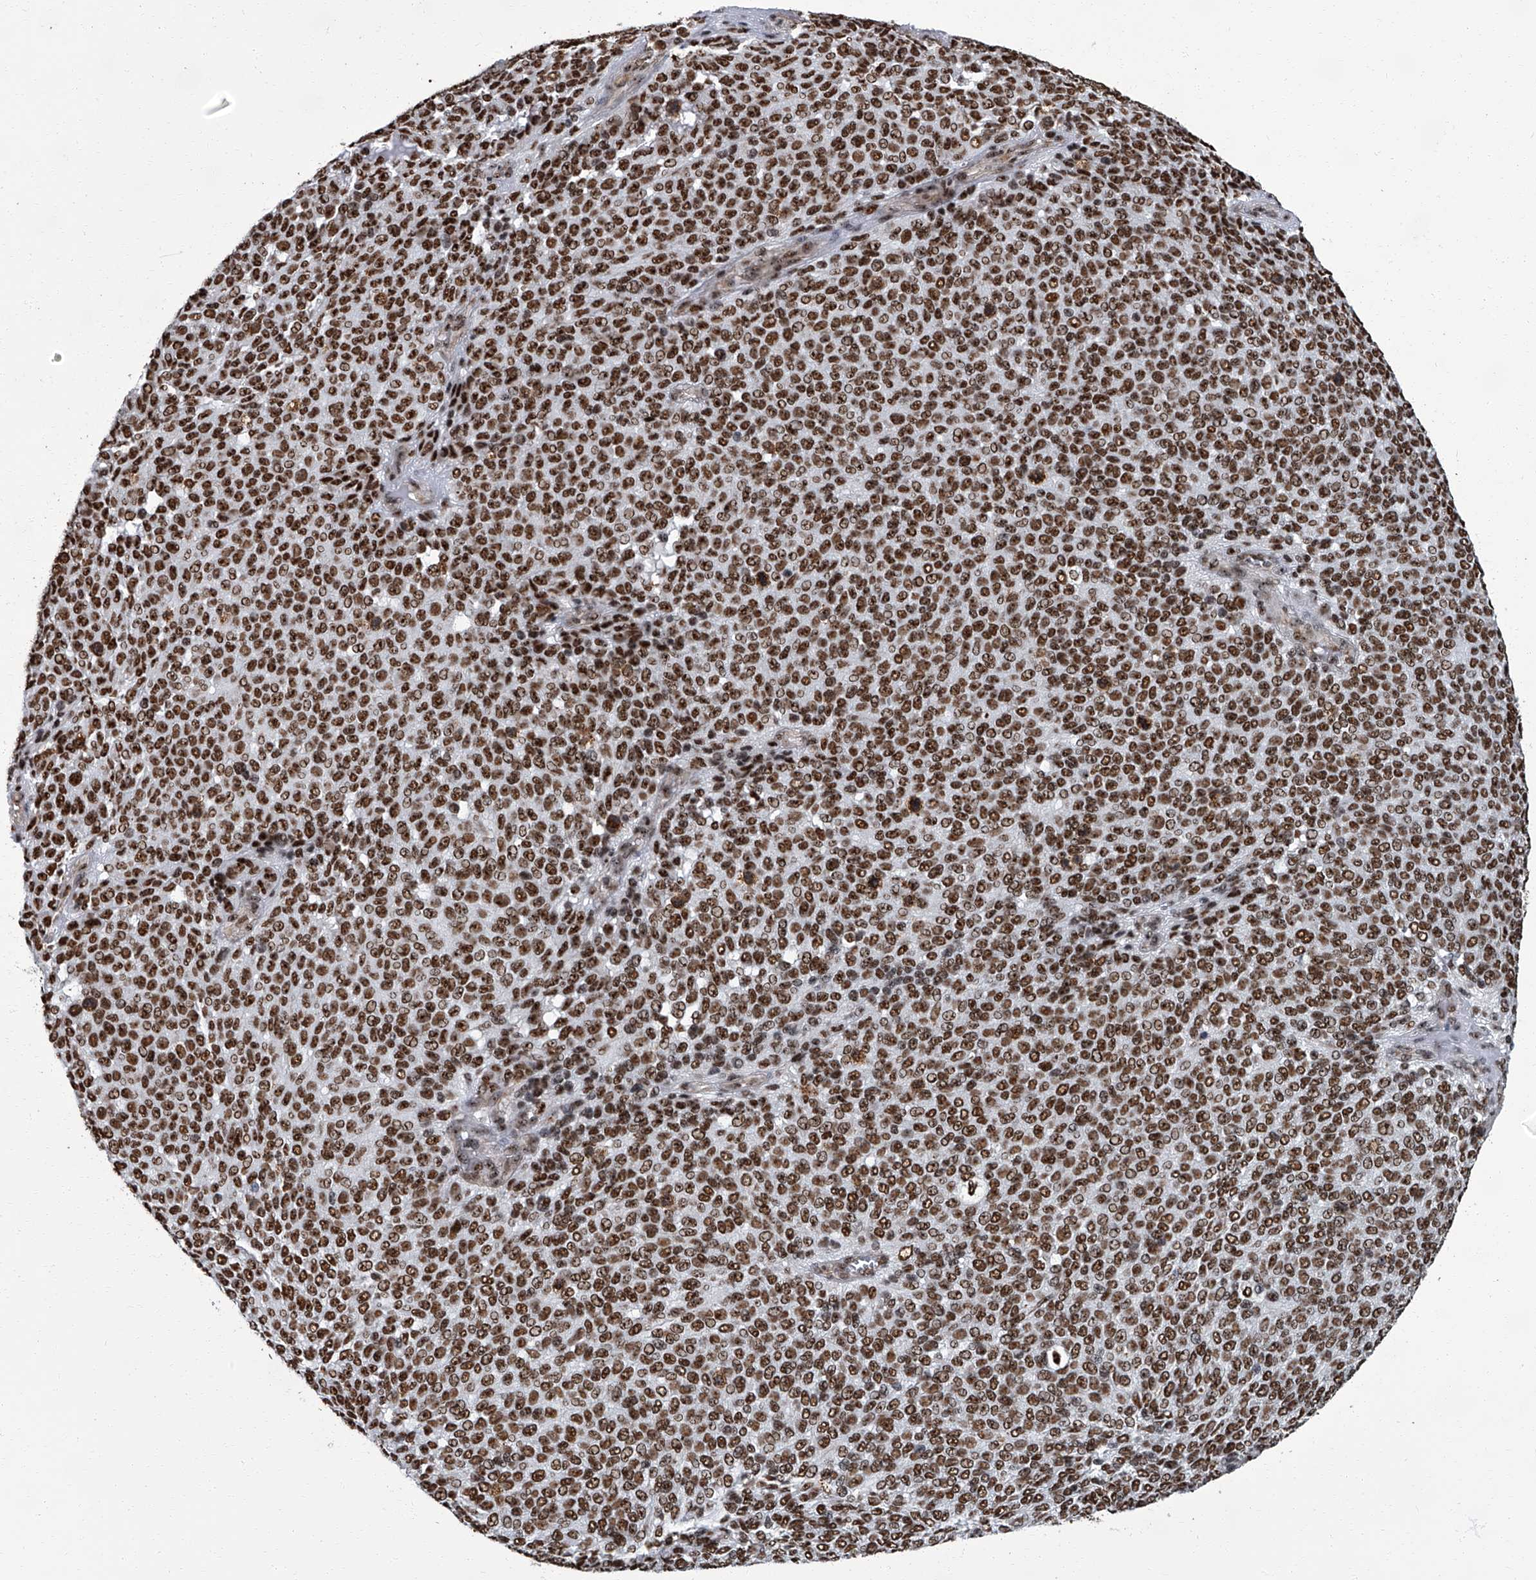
{"staining": {"intensity": "strong", "quantity": ">75%", "location": "nuclear"}, "tissue": "melanoma", "cell_type": "Tumor cells", "image_type": "cancer", "snomed": [{"axis": "morphology", "description": "Malignant melanoma, NOS"}, {"axis": "topography", "description": "Skin"}], "caption": "Human melanoma stained for a protein (brown) displays strong nuclear positive staining in about >75% of tumor cells.", "gene": "ZNF518B", "patient": {"sex": "male", "age": 49}}